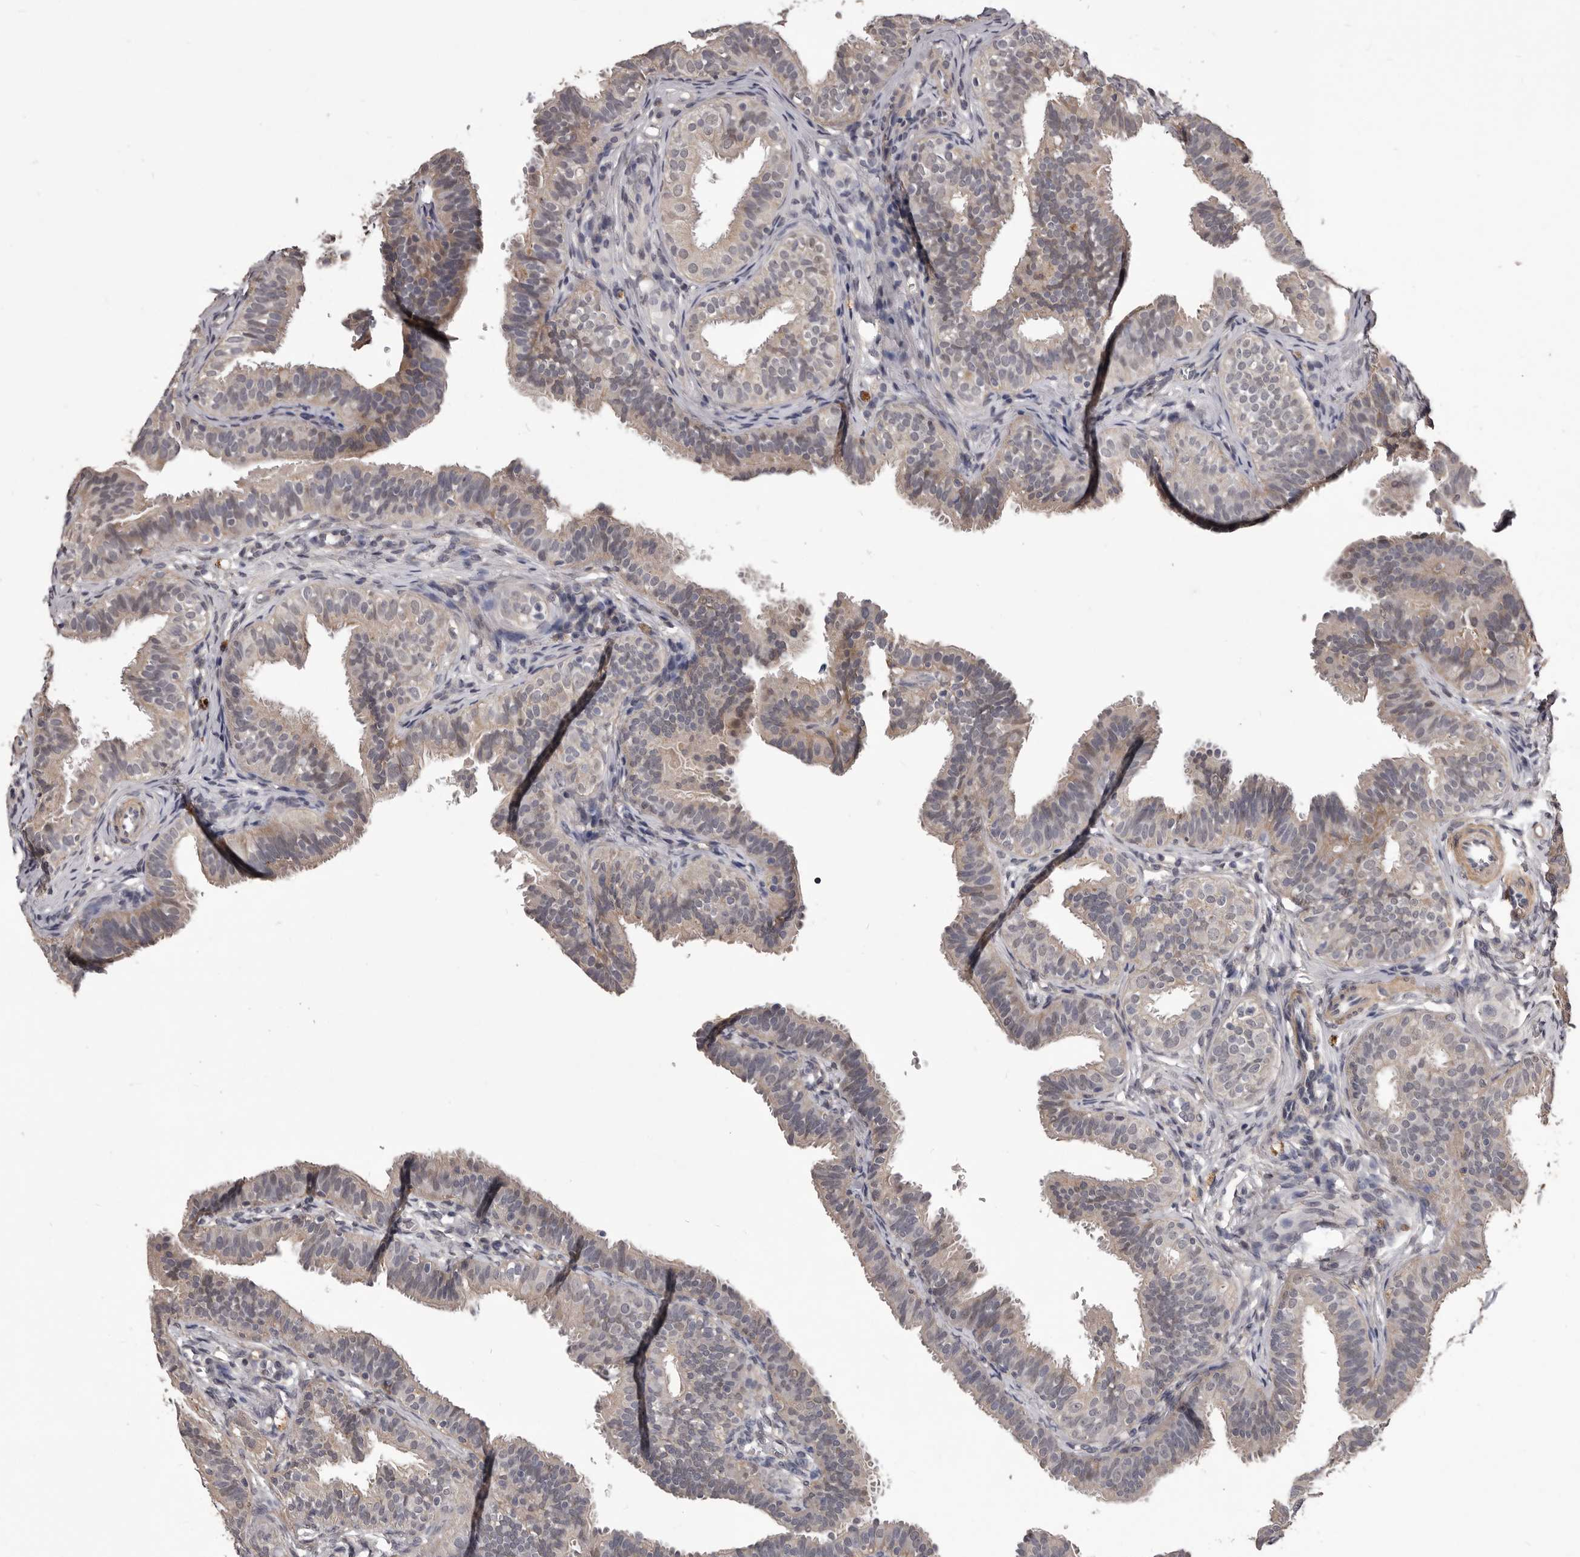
{"staining": {"intensity": "weak", "quantity": ">75%", "location": "cytoplasmic/membranous"}, "tissue": "fallopian tube", "cell_type": "Glandular cells", "image_type": "normal", "snomed": [{"axis": "morphology", "description": "Normal tissue, NOS"}, {"axis": "topography", "description": "Fallopian tube"}], "caption": "This is a micrograph of IHC staining of normal fallopian tube, which shows weak expression in the cytoplasmic/membranous of glandular cells.", "gene": "CELF3", "patient": {"sex": "female", "age": 35}}